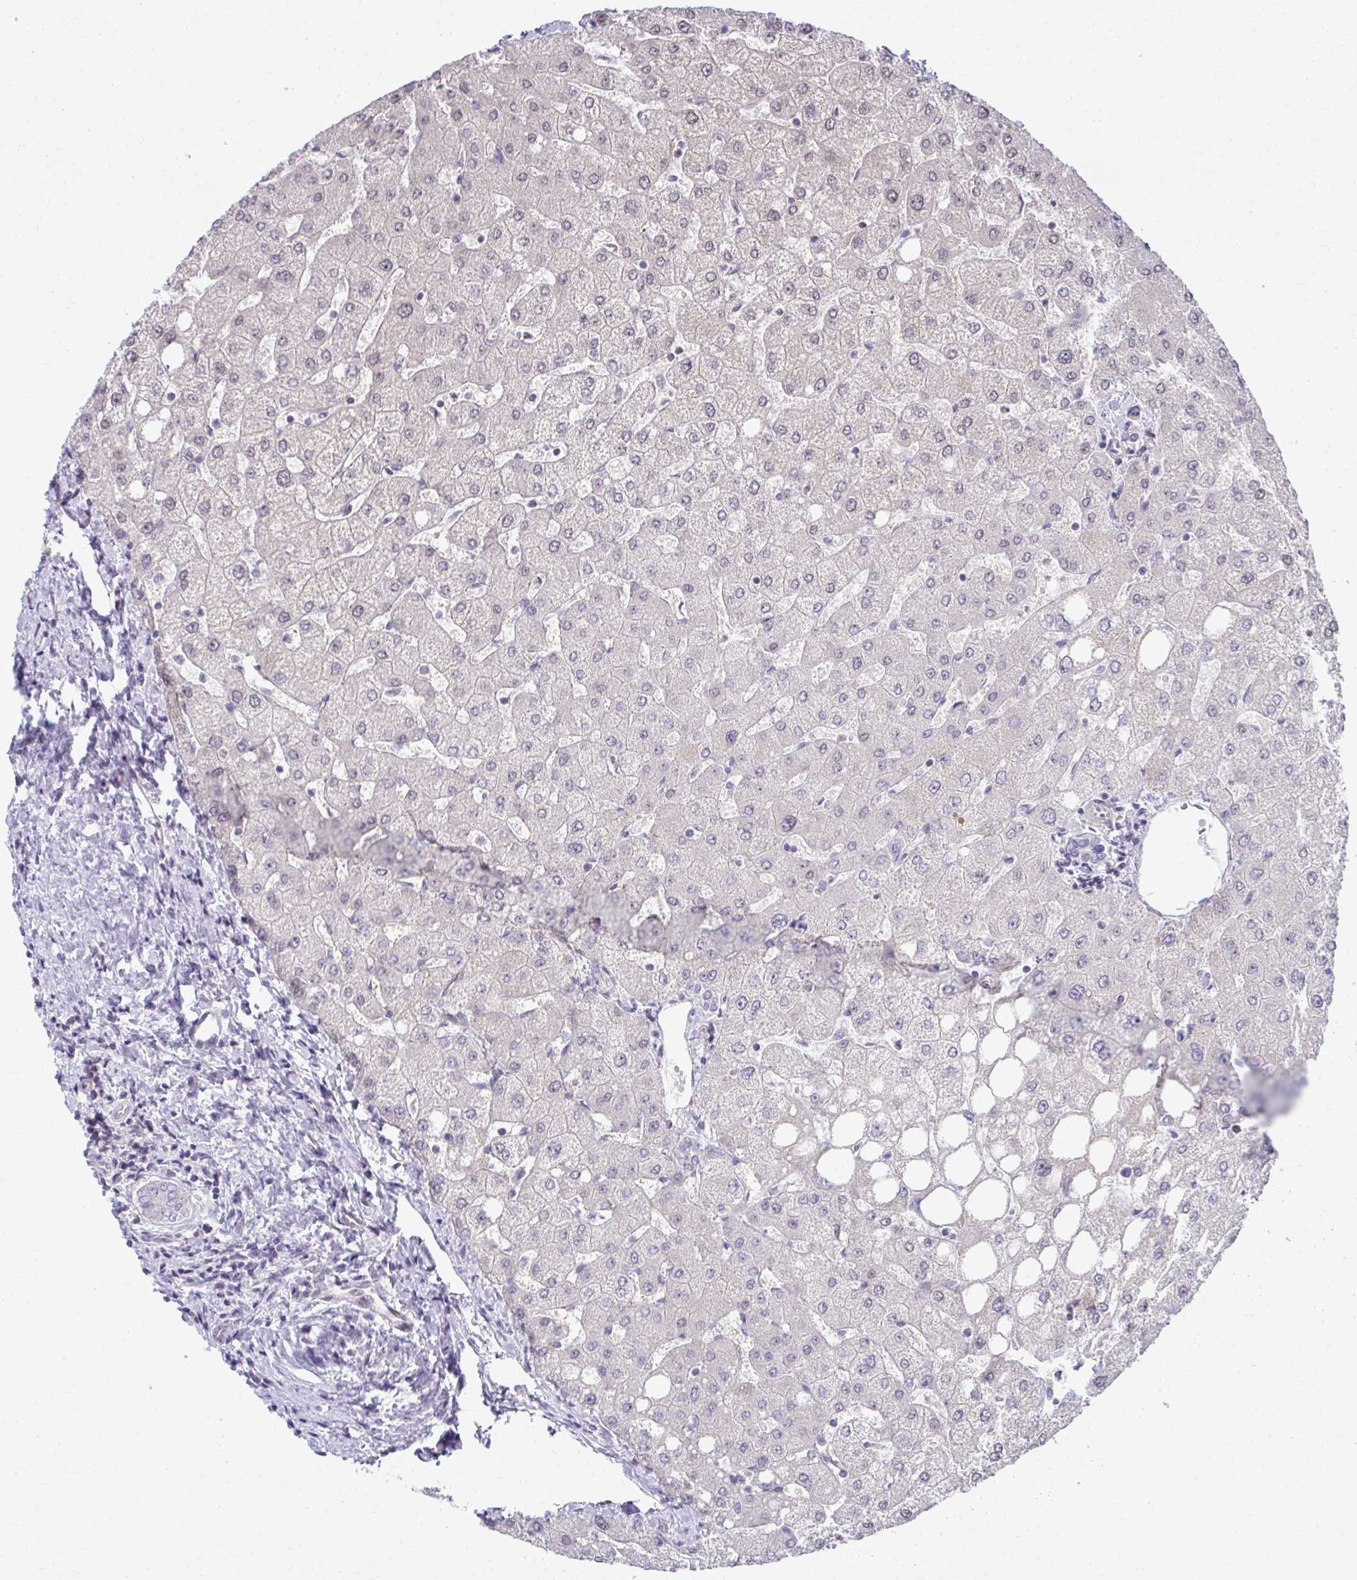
{"staining": {"intensity": "negative", "quantity": "none", "location": "none"}, "tissue": "liver", "cell_type": "Cholangiocytes", "image_type": "normal", "snomed": [{"axis": "morphology", "description": "Normal tissue, NOS"}, {"axis": "topography", "description": "Liver"}], "caption": "Cholangiocytes are negative for brown protein staining in benign liver. (Brightfield microscopy of DAB (3,3'-diaminobenzidine) immunohistochemistry (IHC) at high magnification).", "gene": "MAF1", "patient": {"sex": "female", "age": 54}}